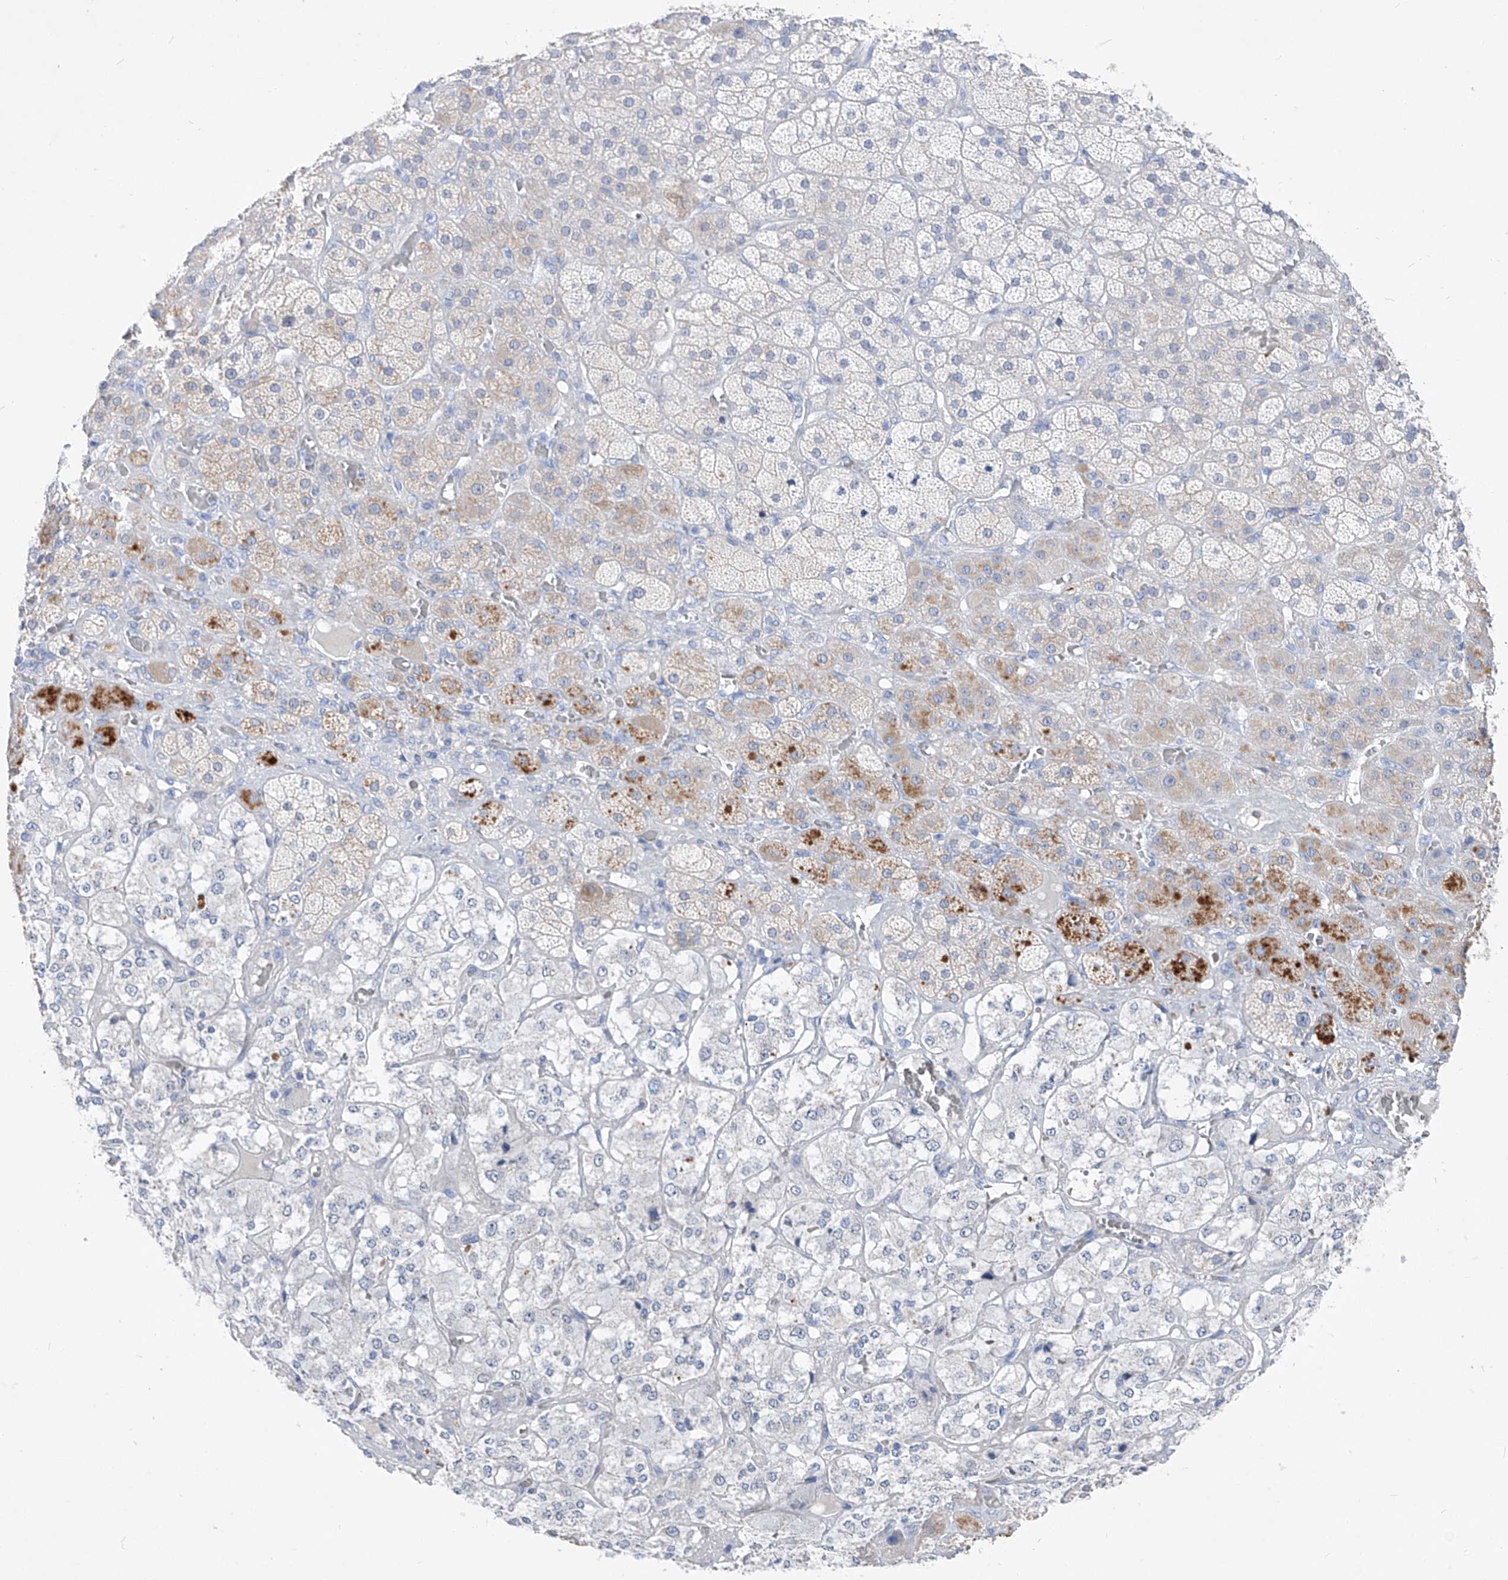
{"staining": {"intensity": "weak", "quantity": "<25%", "location": "cytoplasmic/membranous"}, "tissue": "adrenal gland", "cell_type": "Glandular cells", "image_type": "normal", "snomed": [{"axis": "morphology", "description": "Normal tissue, NOS"}, {"axis": "topography", "description": "Adrenal gland"}], "caption": "The image demonstrates no significant positivity in glandular cells of adrenal gland. (Immunohistochemistry (ihc), brightfield microscopy, high magnification).", "gene": "FRS3", "patient": {"sex": "male", "age": 57}}